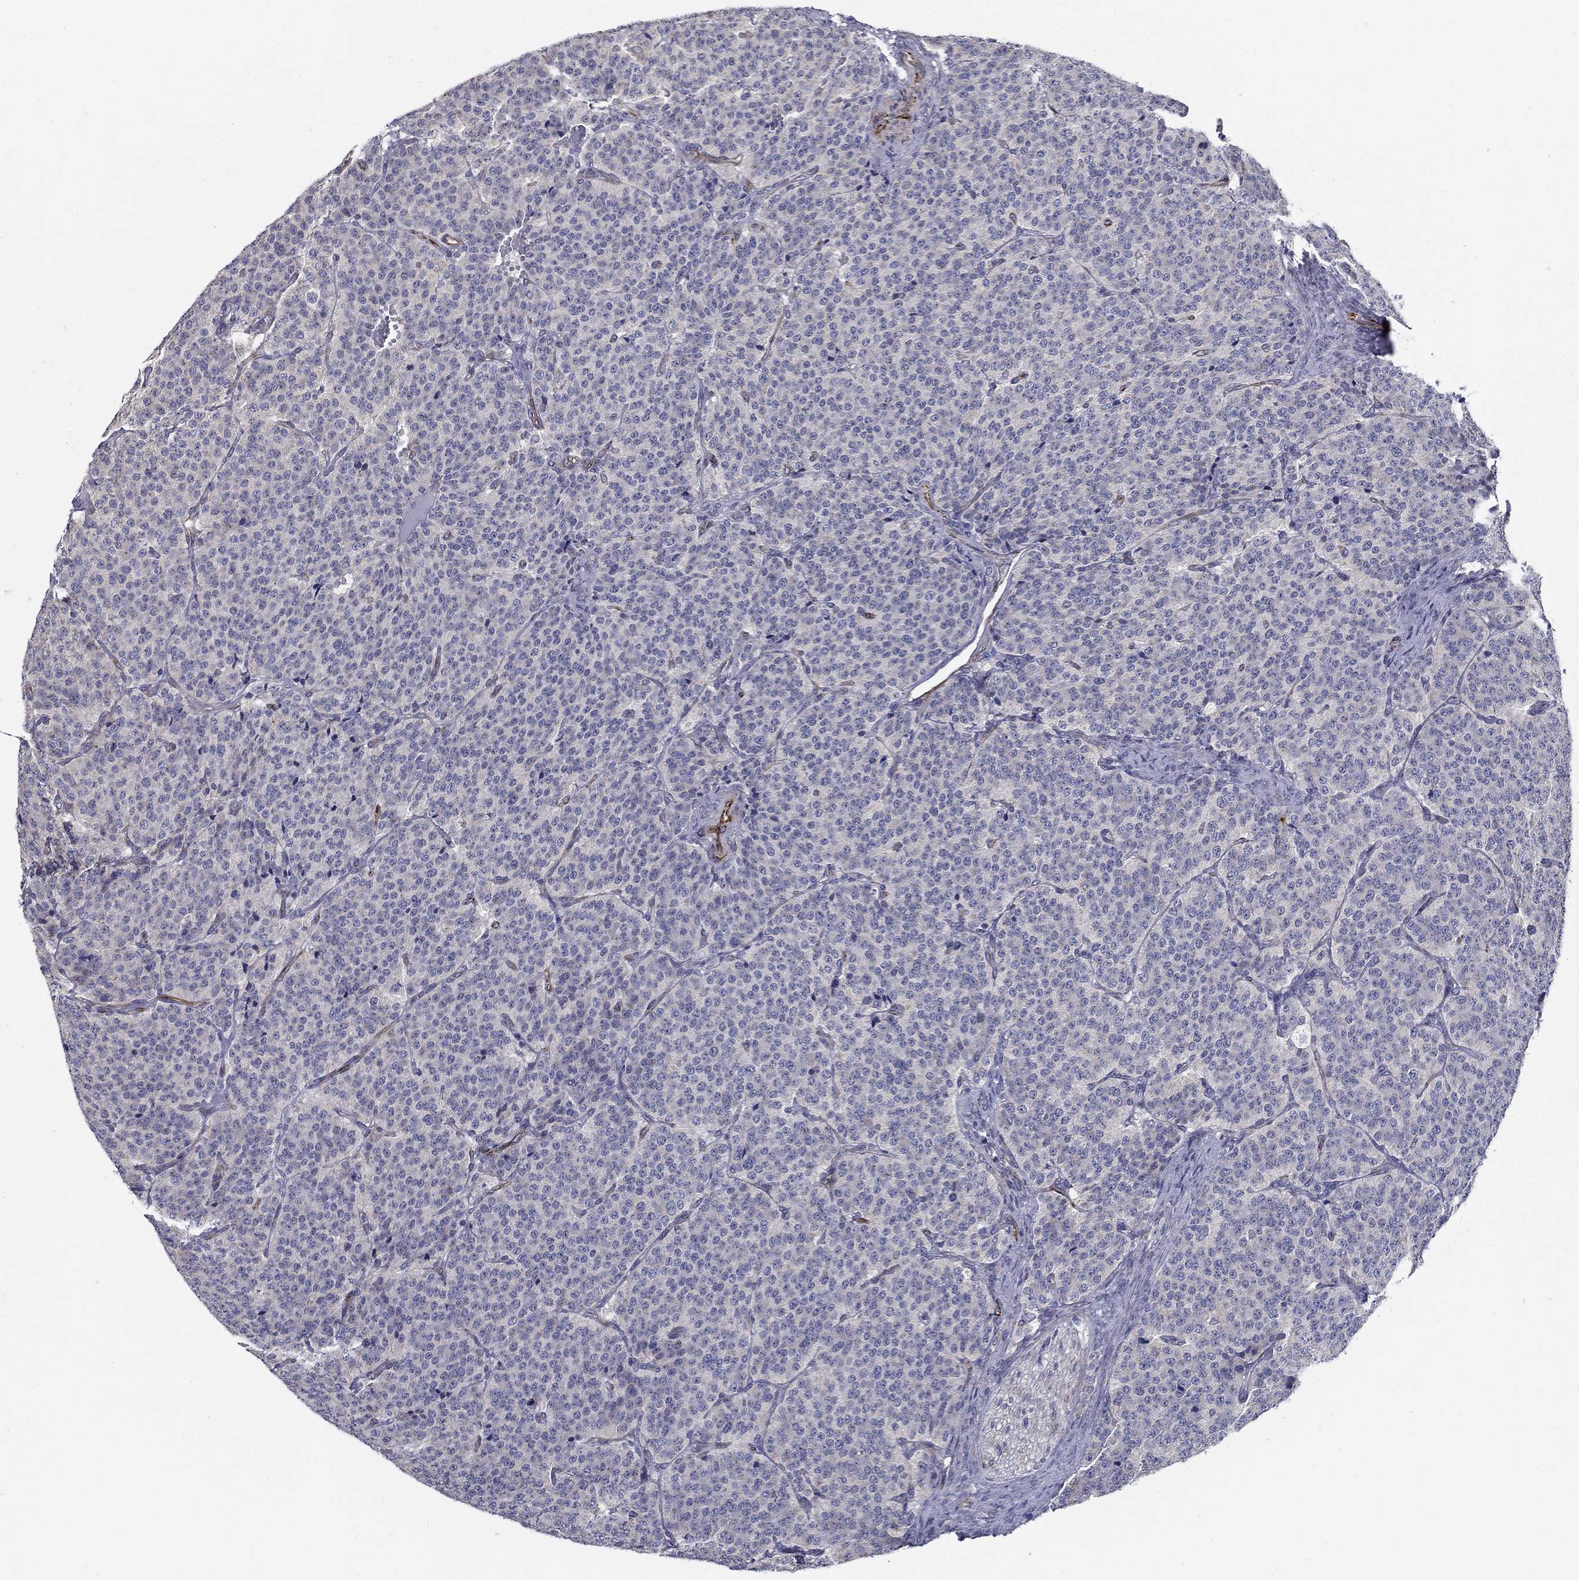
{"staining": {"intensity": "negative", "quantity": "none", "location": "none"}, "tissue": "carcinoid", "cell_type": "Tumor cells", "image_type": "cancer", "snomed": [{"axis": "morphology", "description": "Carcinoid, malignant, NOS"}, {"axis": "topography", "description": "Small intestine"}], "caption": "DAB immunohistochemical staining of human carcinoid displays no significant staining in tumor cells. The staining was performed using DAB (3,3'-diaminobenzidine) to visualize the protein expression in brown, while the nuclei were stained in blue with hematoxylin (Magnification: 20x).", "gene": "LACTB2", "patient": {"sex": "female", "age": 58}}